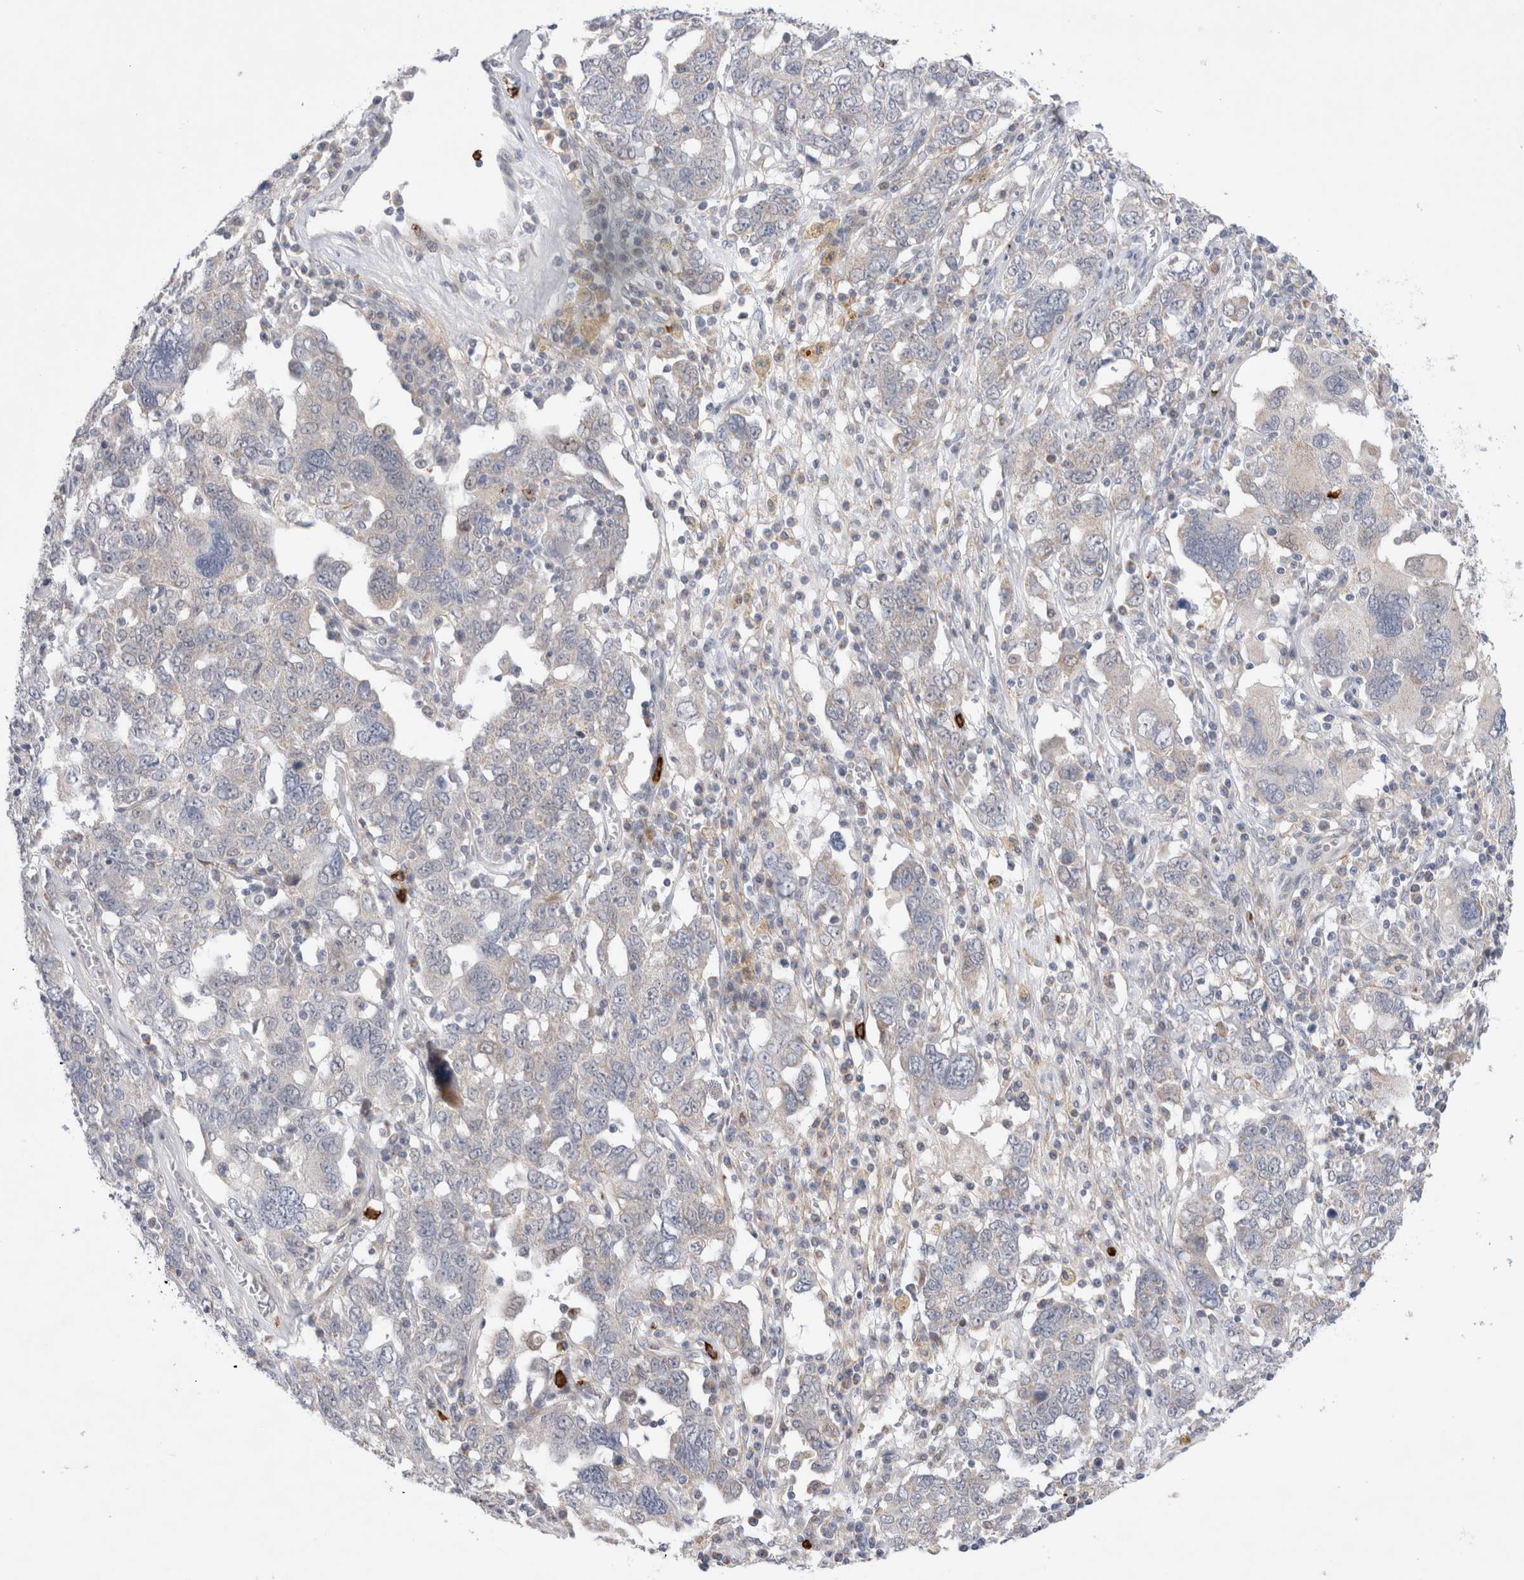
{"staining": {"intensity": "negative", "quantity": "none", "location": "none"}, "tissue": "ovarian cancer", "cell_type": "Tumor cells", "image_type": "cancer", "snomed": [{"axis": "morphology", "description": "Carcinoma, endometroid"}, {"axis": "topography", "description": "Ovary"}], "caption": "Micrograph shows no significant protein positivity in tumor cells of ovarian endometroid carcinoma.", "gene": "GSDMB", "patient": {"sex": "female", "age": 62}}